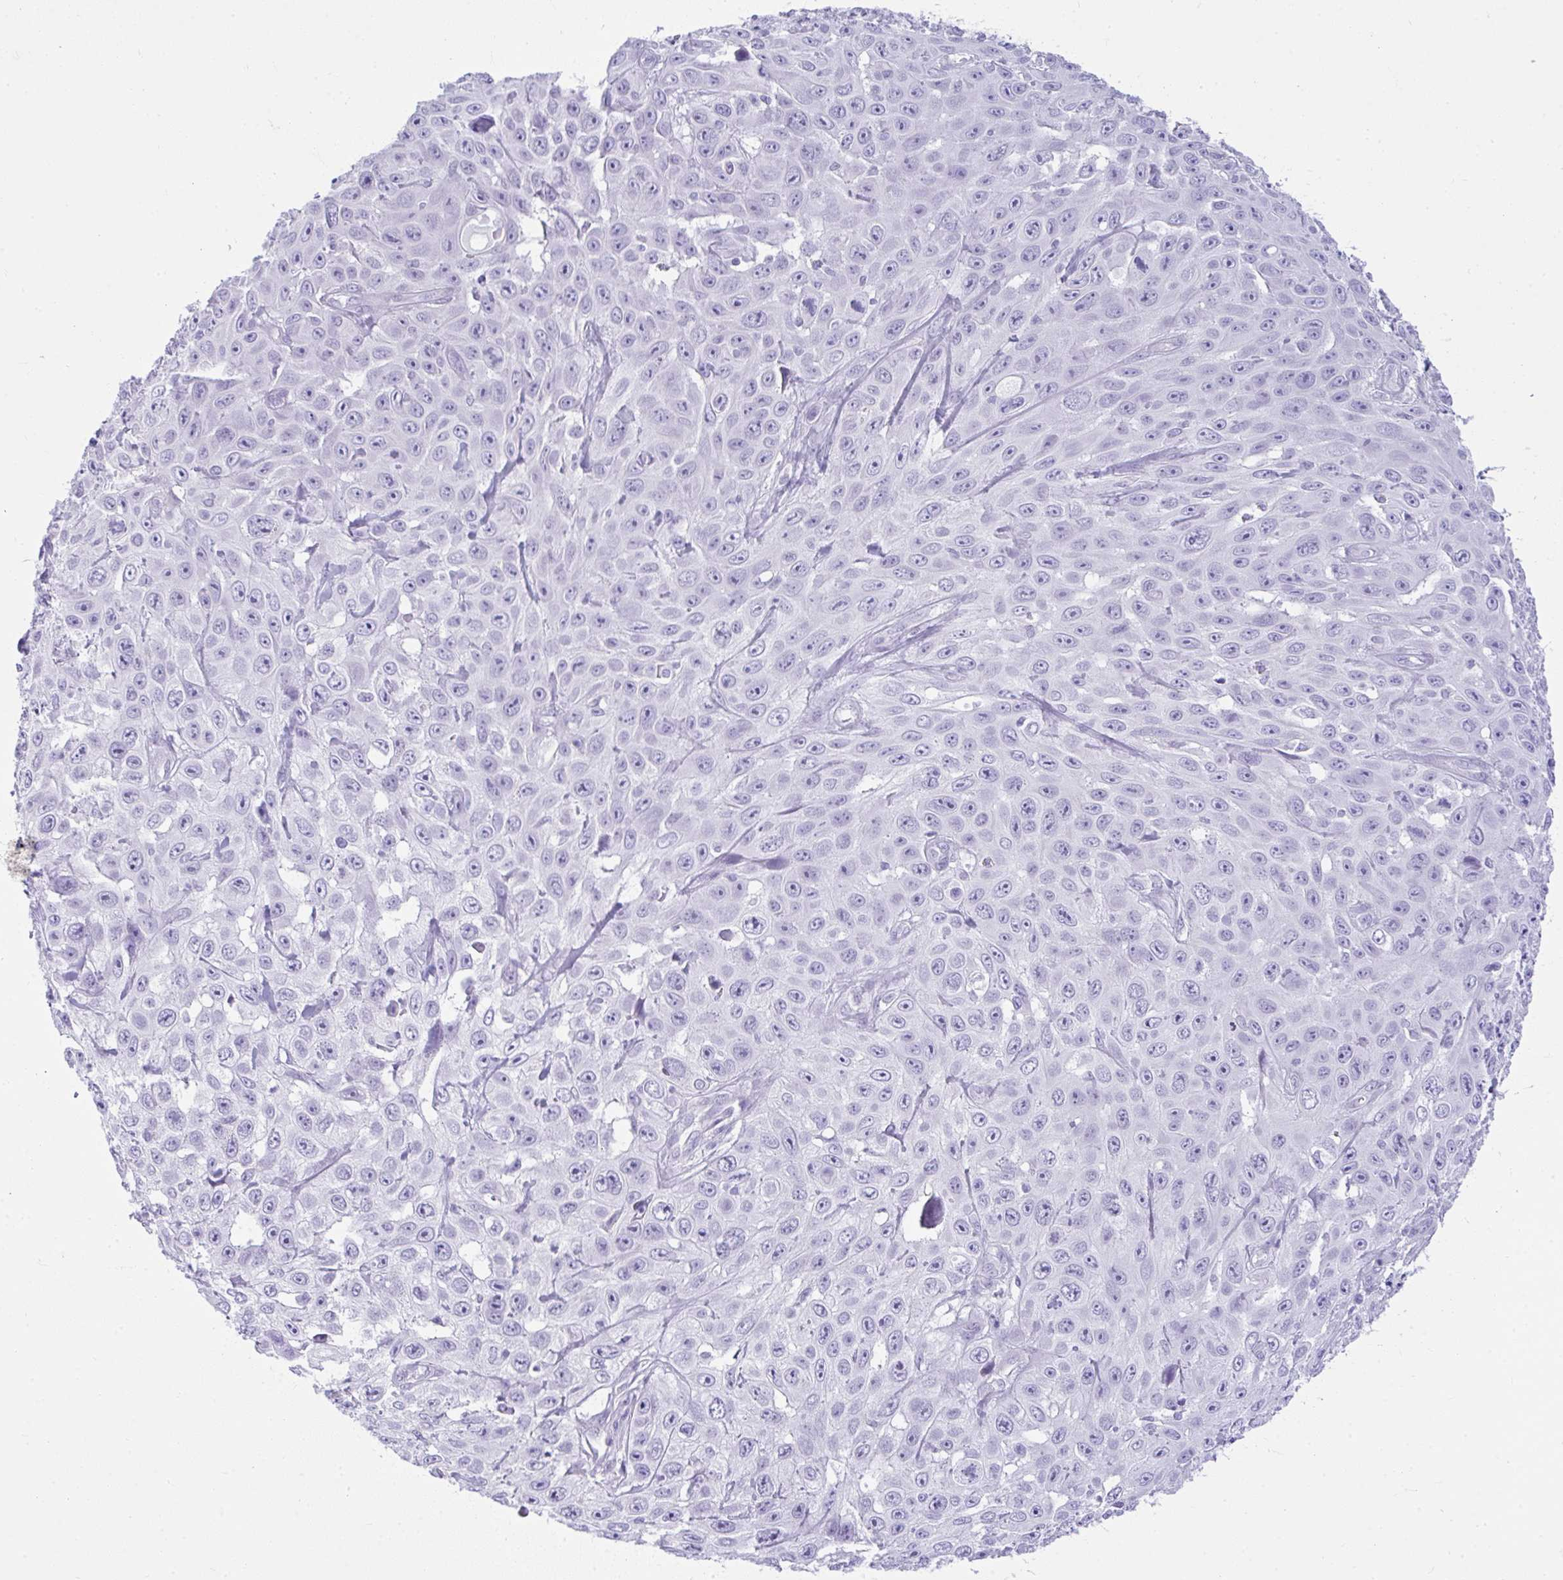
{"staining": {"intensity": "negative", "quantity": "none", "location": "none"}, "tissue": "skin cancer", "cell_type": "Tumor cells", "image_type": "cancer", "snomed": [{"axis": "morphology", "description": "Squamous cell carcinoma, NOS"}, {"axis": "topography", "description": "Skin"}], "caption": "Protein analysis of skin squamous cell carcinoma shows no significant expression in tumor cells. (DAB (3,3'-diaminobenzidine) immunohistochemistry (IHC), high magnification).", "gene": "RASL10A", "patient": {"sex": "male", "age": 82}}